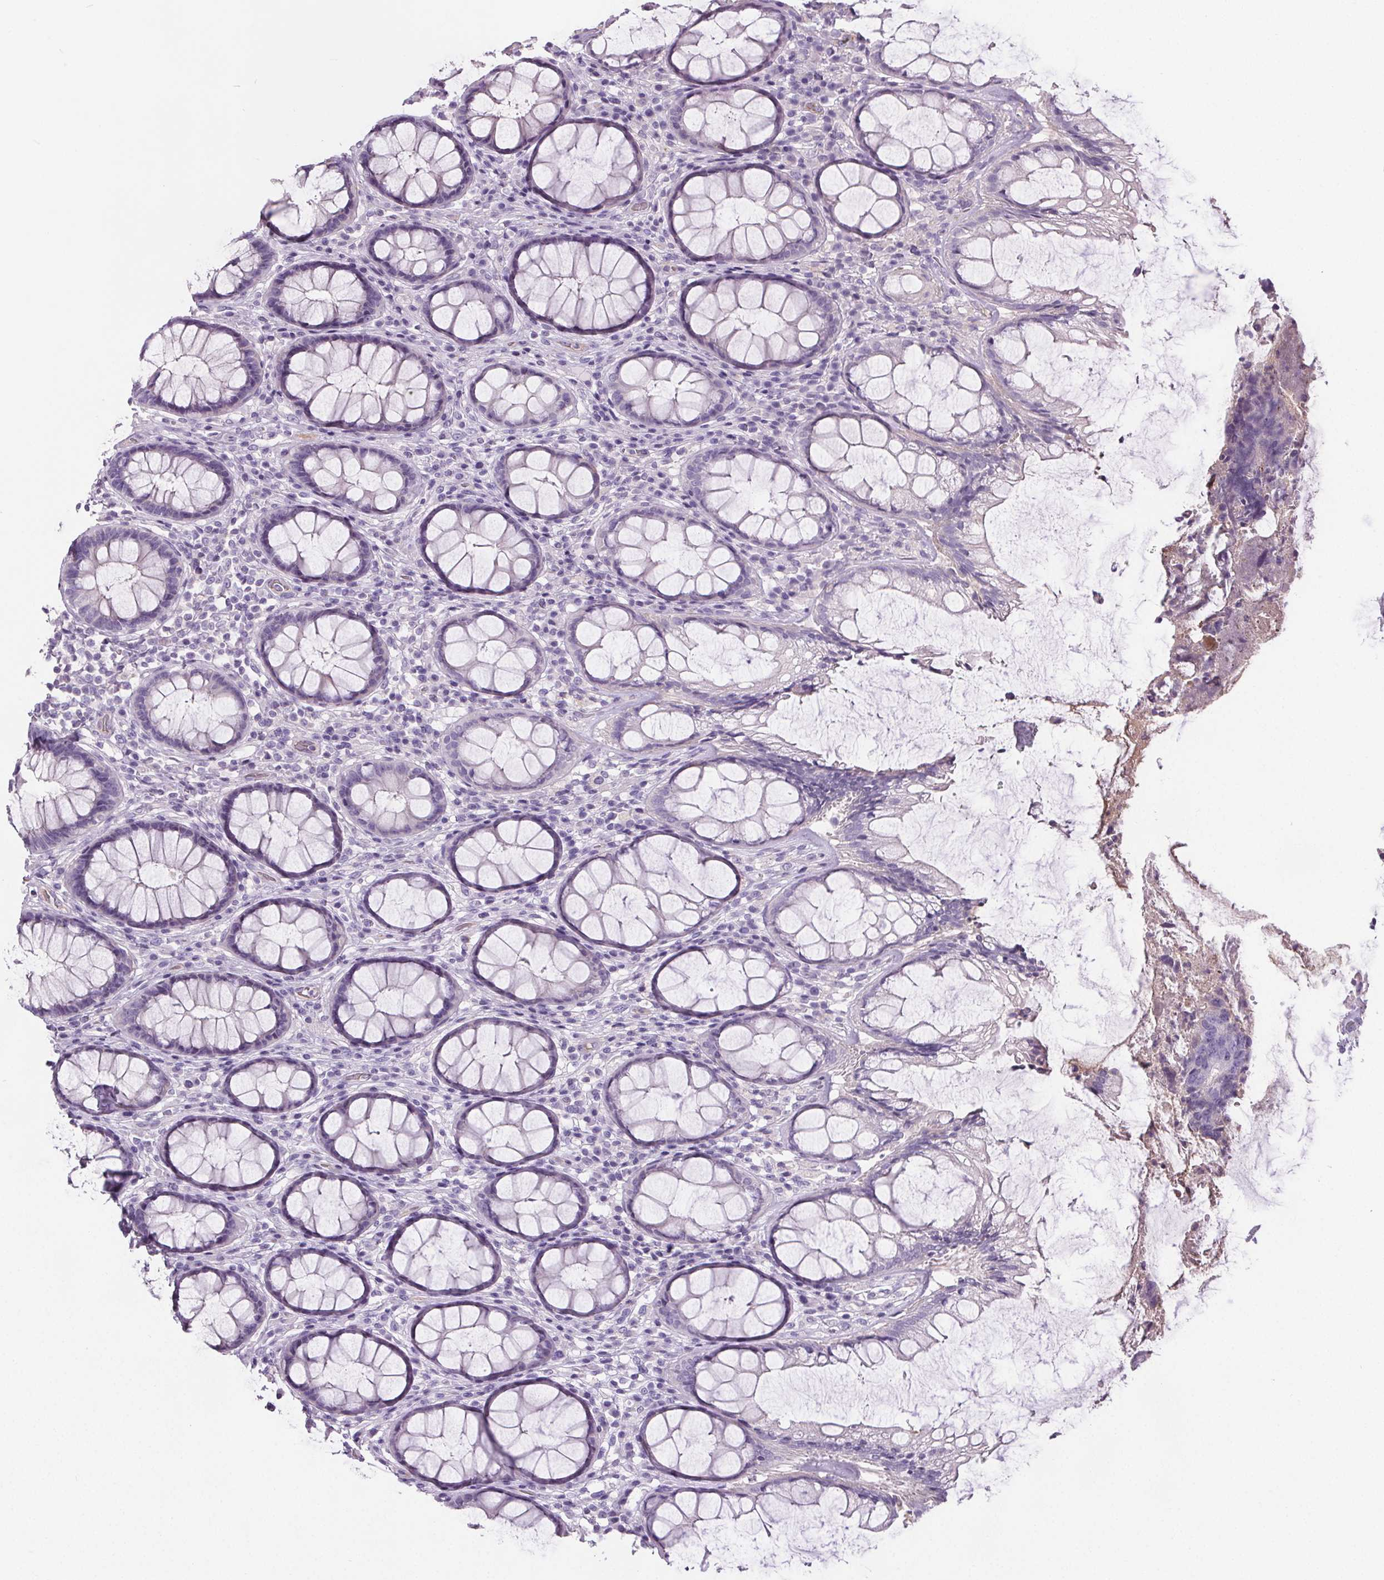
{"staining": {"intensity": "negative", "quantity": "none", "location": "none"}, "tissue": "rectum", "cell_type": "Glandular cells", "image_type": "normal", "snomed": [{"axis": "morphology", "description": "Normal tissue, NOS"}, {"axis": "topography", "description": "Rectum"}], "caption": "An image of human rectum is negative for staining in glandular cells. (Brightfield microscopy of DAB (3,3'-diaminobenzidine) immunohistochemistry (IHC) at high magnification).", "gene": "CD5L", "patient": {"sex": "male", "age": 72}}